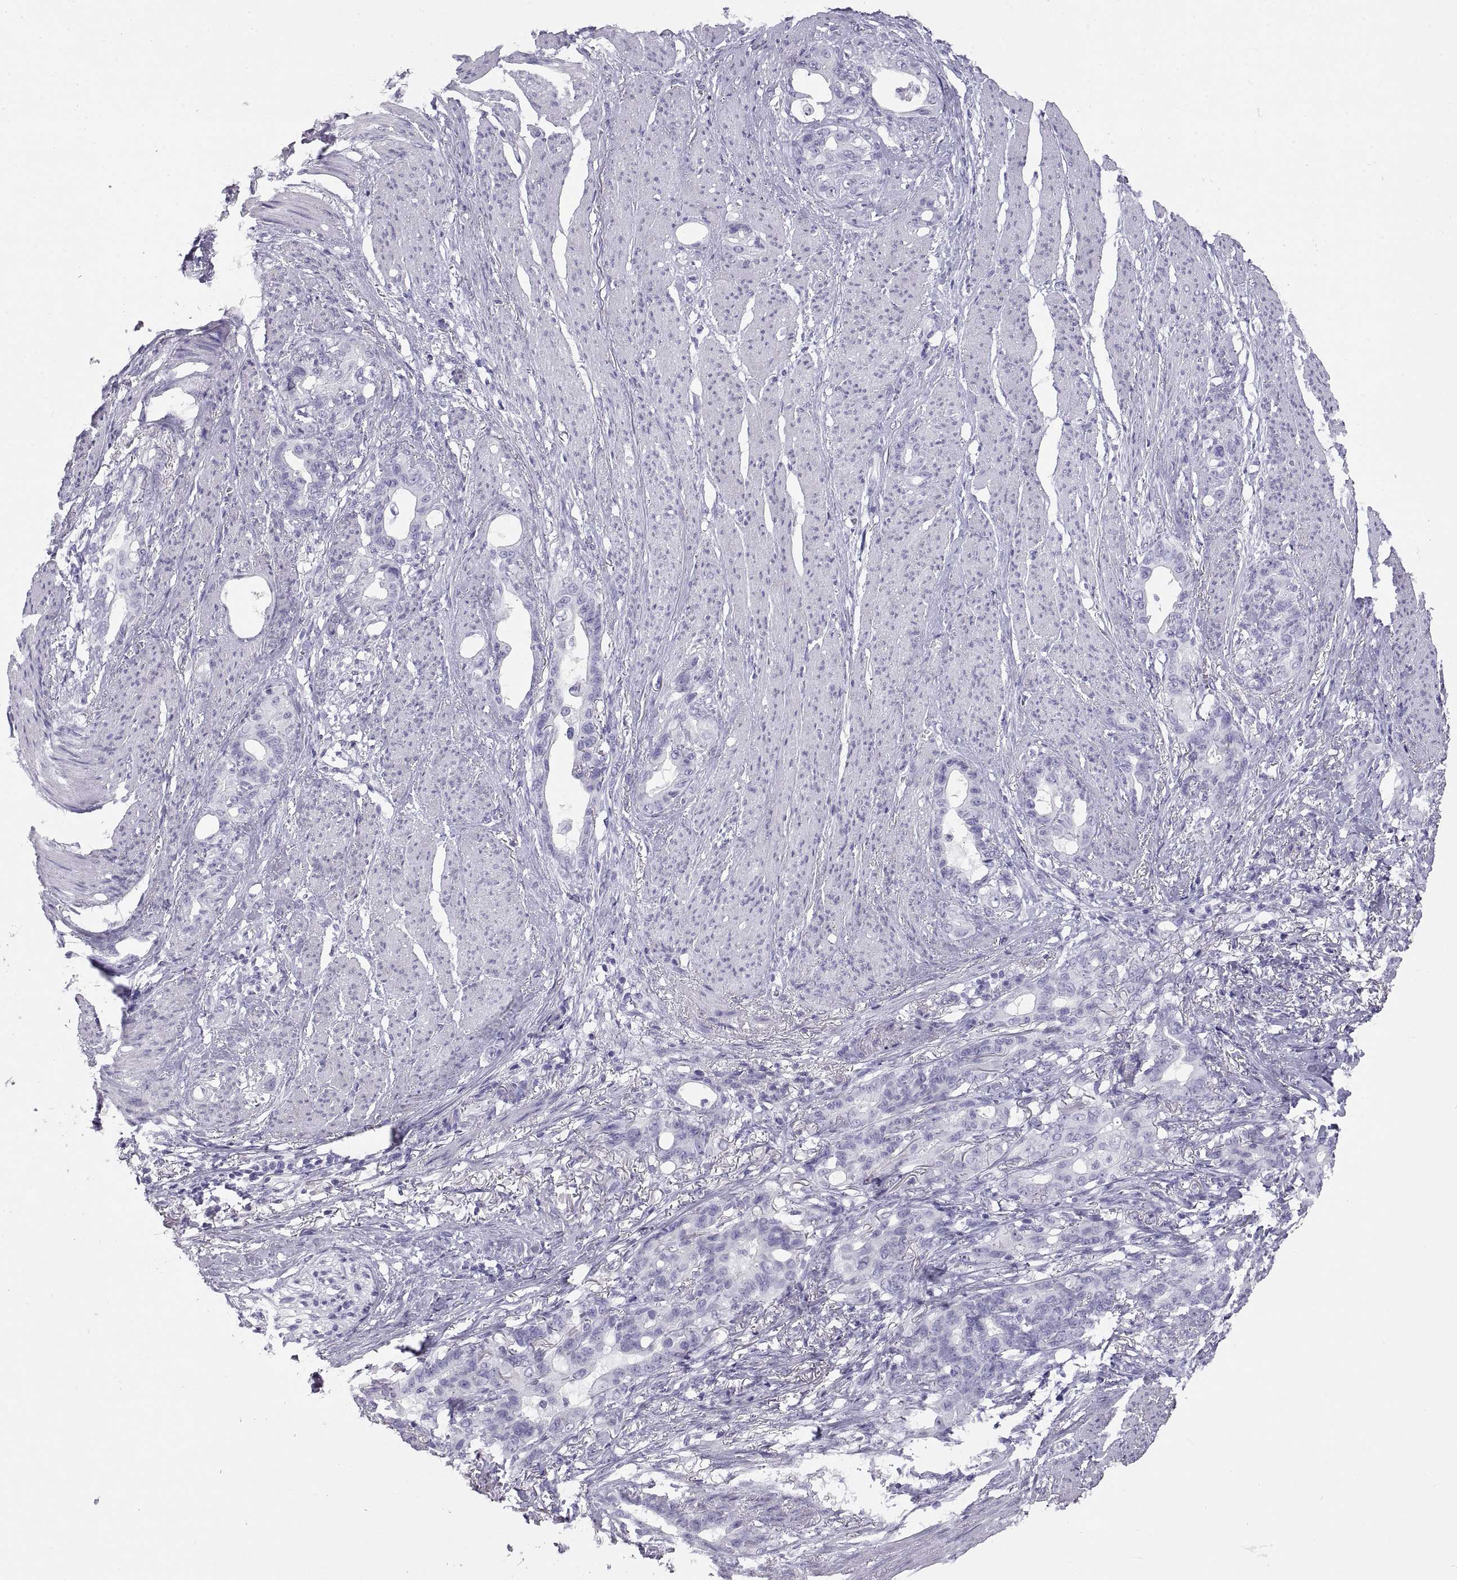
{"staining": {"intensity": "negative", "quantity": "none", "location": "none"}, "tissue": "stomach cancer", "cell_type": "Tumor cells", "image_type": "cancer", "snomed": [{"axis": "morphology", "description": "Normal tissue, NOS"}, {"axis": "morphology", "description": "Adenocarcinoma, NOS"}, {"axis": "topography", "description": "Esophagus"}, {"axis": "topography", "description": "Stomach, upper"}], "caption": "IHC image of neoplastic tissue: stomach cancer stained with DAB (3,3'-diaminobenzidine) shows no significant protein staining in tumor cells.", "gene": "RLBP1", "patient": {"sex": "male", "age": 62}}